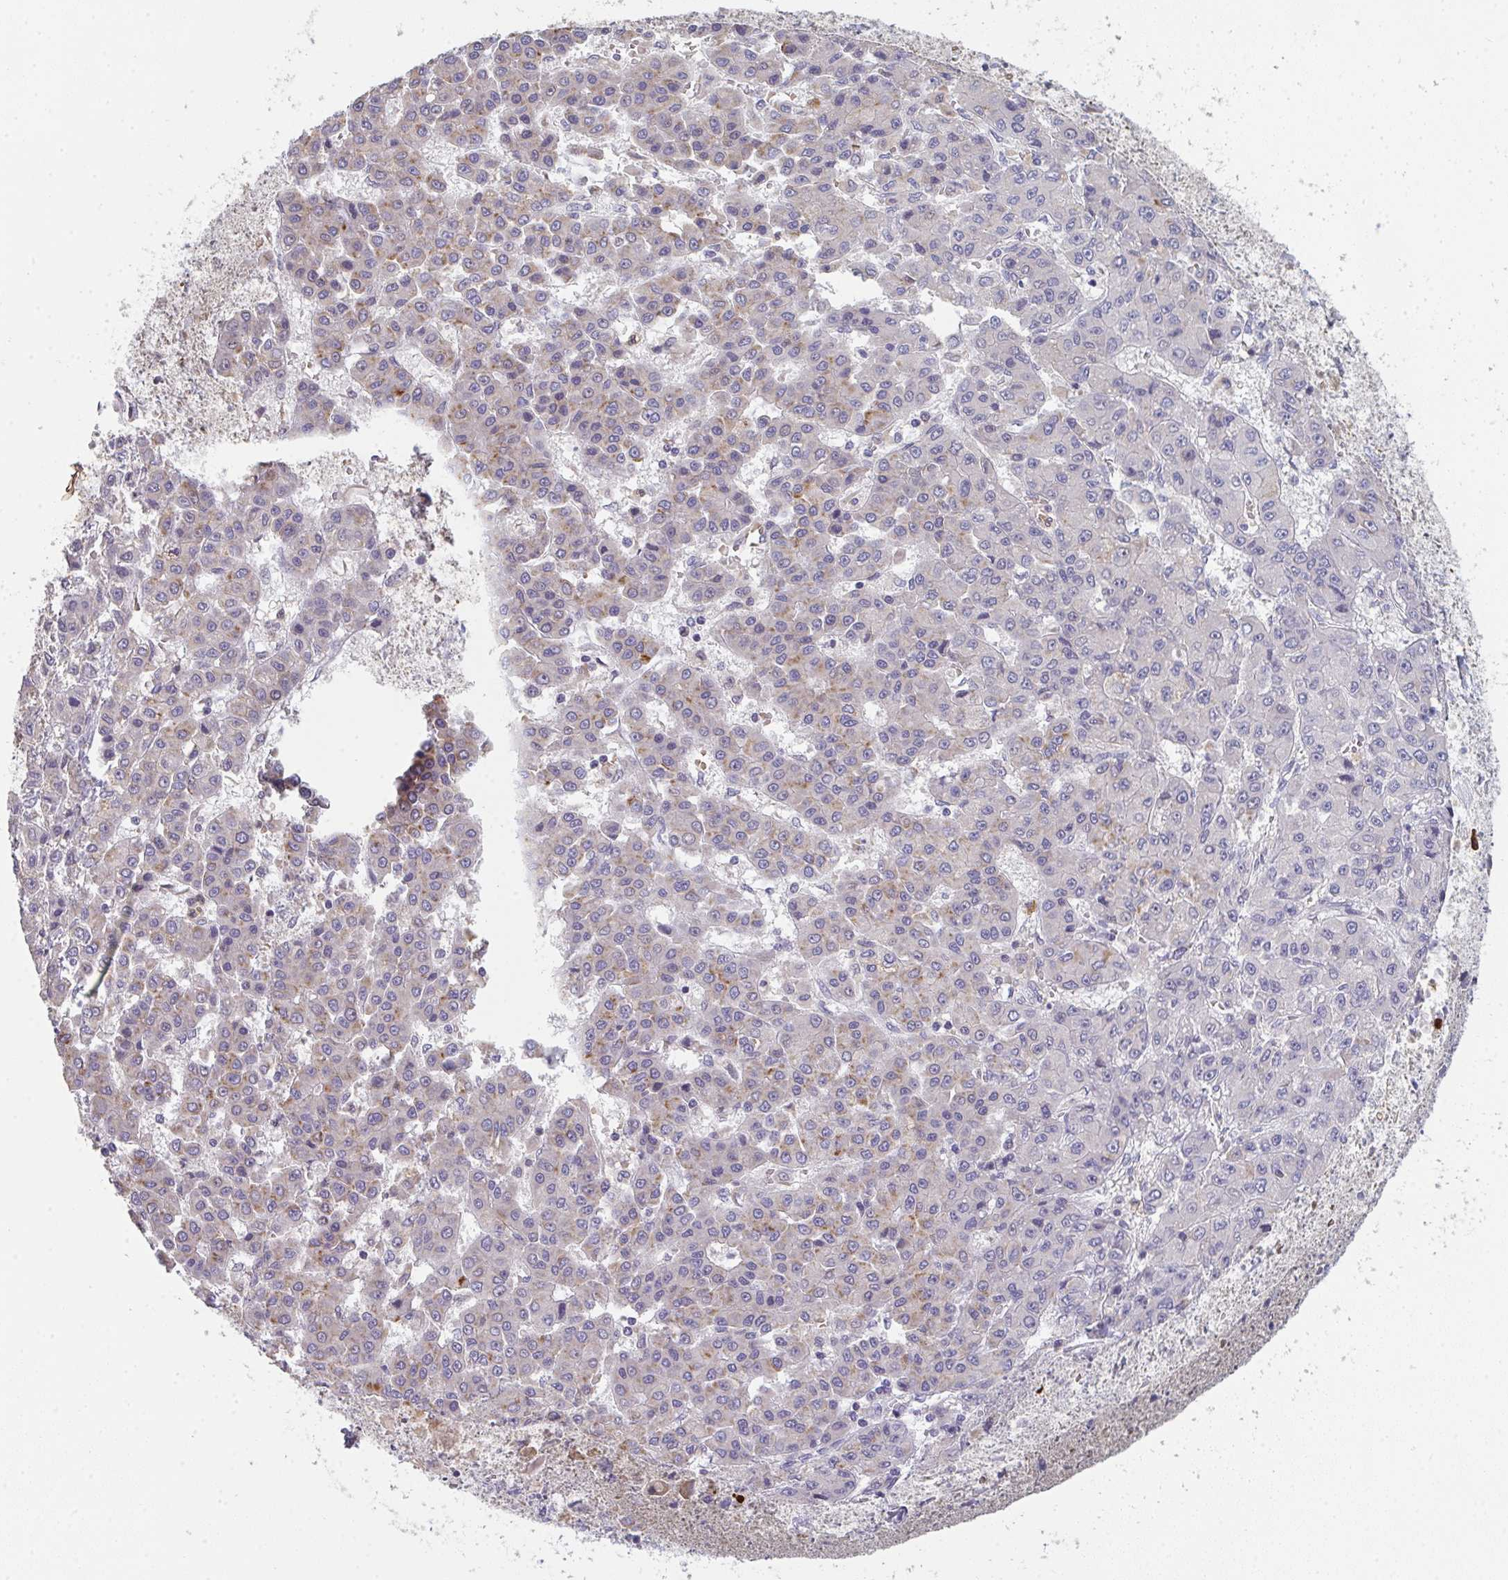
{"staining": {"intensity": "moderate", "quantity": "<25%", "location": "cytoplasmic/membranous"}, "tissue": "liver cancer", "cell_type": "Tumor cells", "image_type": "cancer", "snomed": [{"axis": "morphology", "description": "Carcinoma, Hepatocellular, NOS"}, {"axis": "topography", "description": "Liver"}], "caption": "IHC histopathology image of liver cancer (hepatocellular carcinoma) stained for a protein (brown), which demonstrates low levels of moderate cytoplasmic/membranous staining in approximately <25% of tumor cells.", "gene": "RIOK1", "patient": {"sex": "male", "age": 70}}